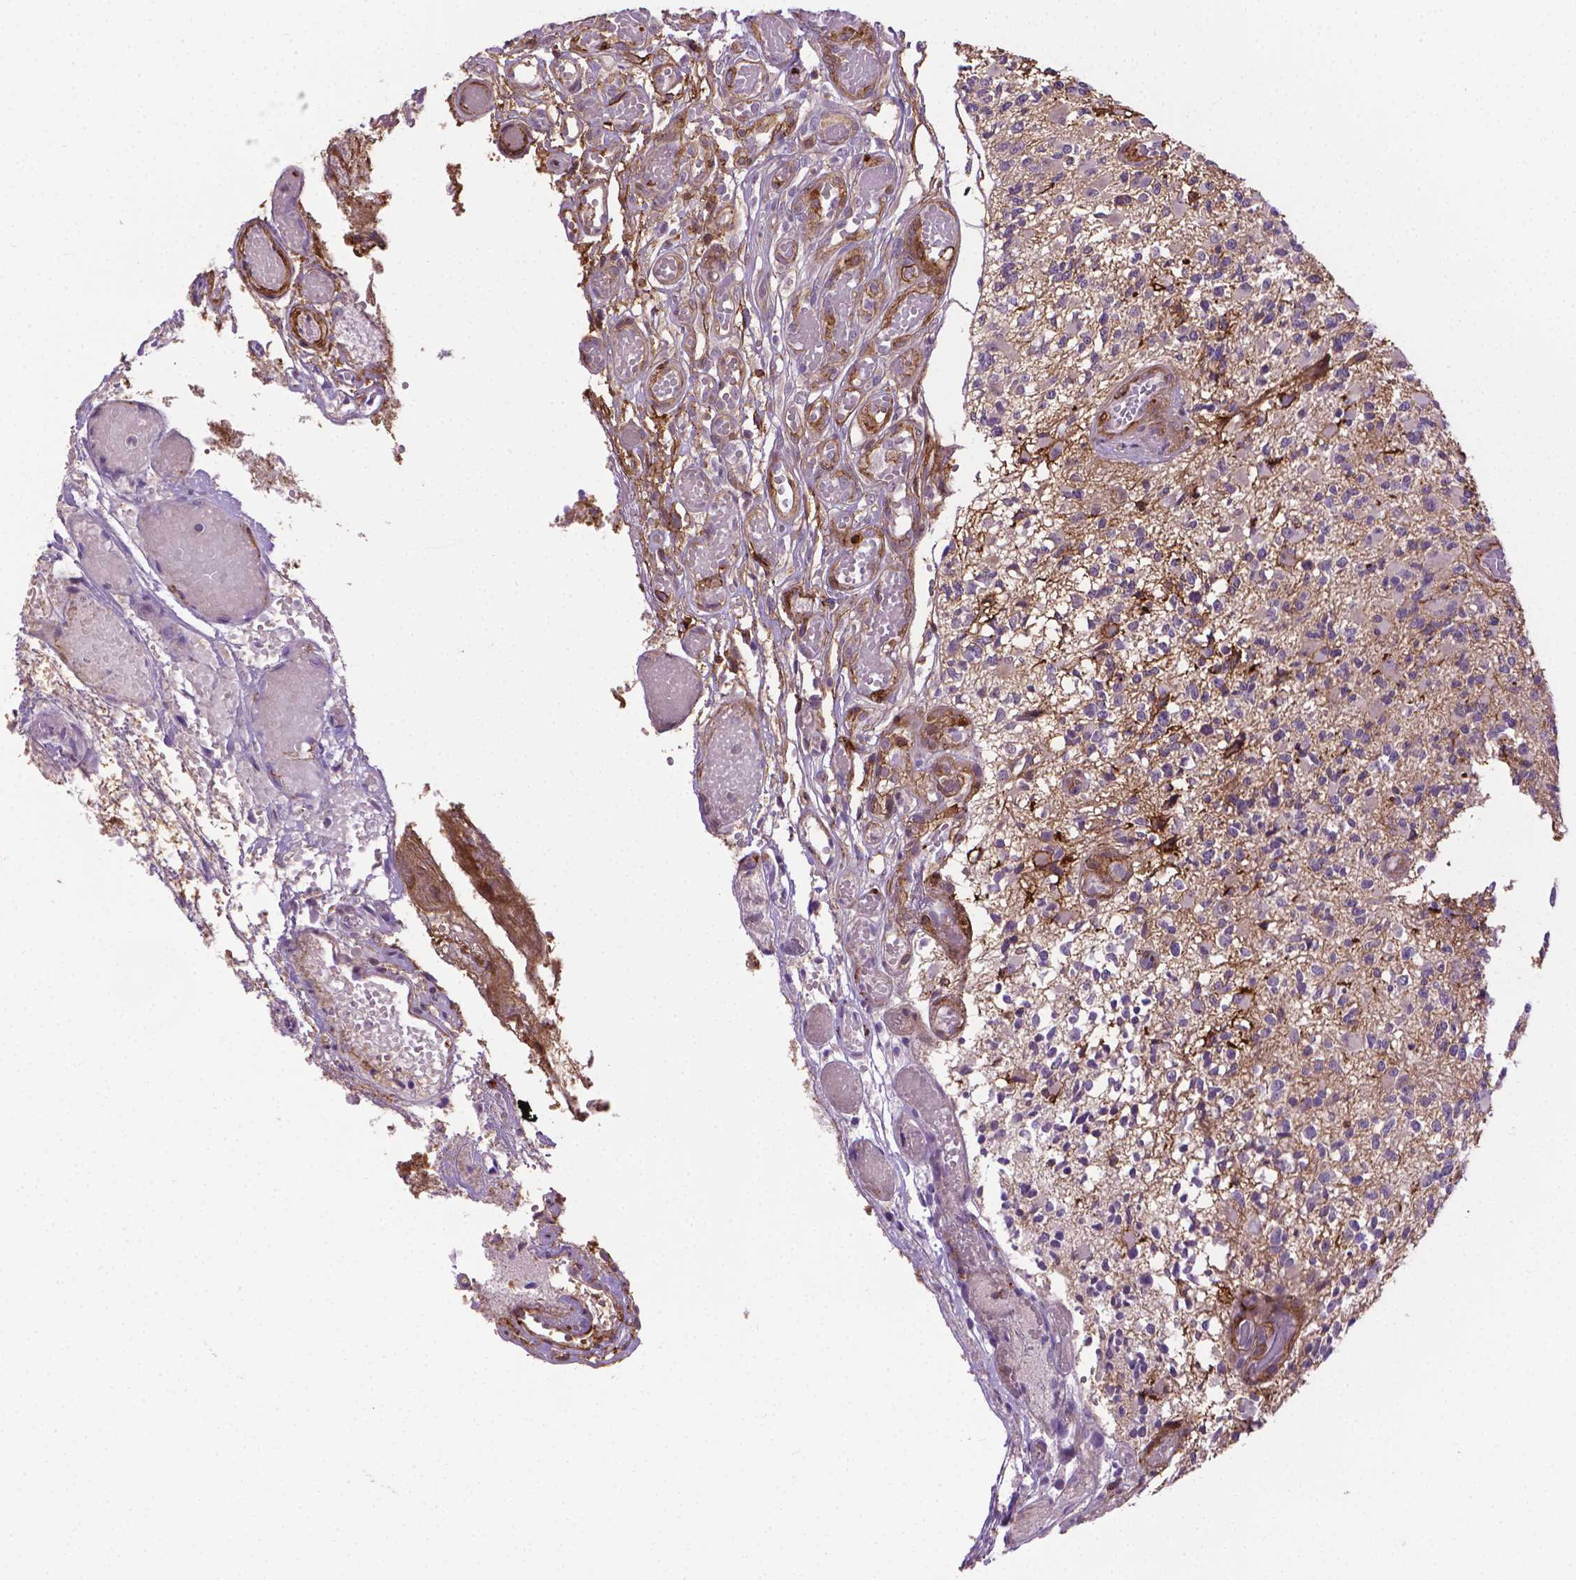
{"staining": {"intensity": "negative", "quantity": "none", "location": "none"}, "tissue": "glioma", "cell_type": "Tumor cells", "image_type": "cancer", "snomed": [{"axis": "morphology", "description": "Glioma, malignant, High grade"}, {"axis": "topography", "description": "Brain"}], "caption": "Immunohistochemical staining of human malignant glioma (high-grade) demonstrates no significant positivity in tumor cells. (Brightfield microscopy of DAB IHC at high magnification).", "gene": "ACAD10", "patient": {"sex": "female", "age": 63}}